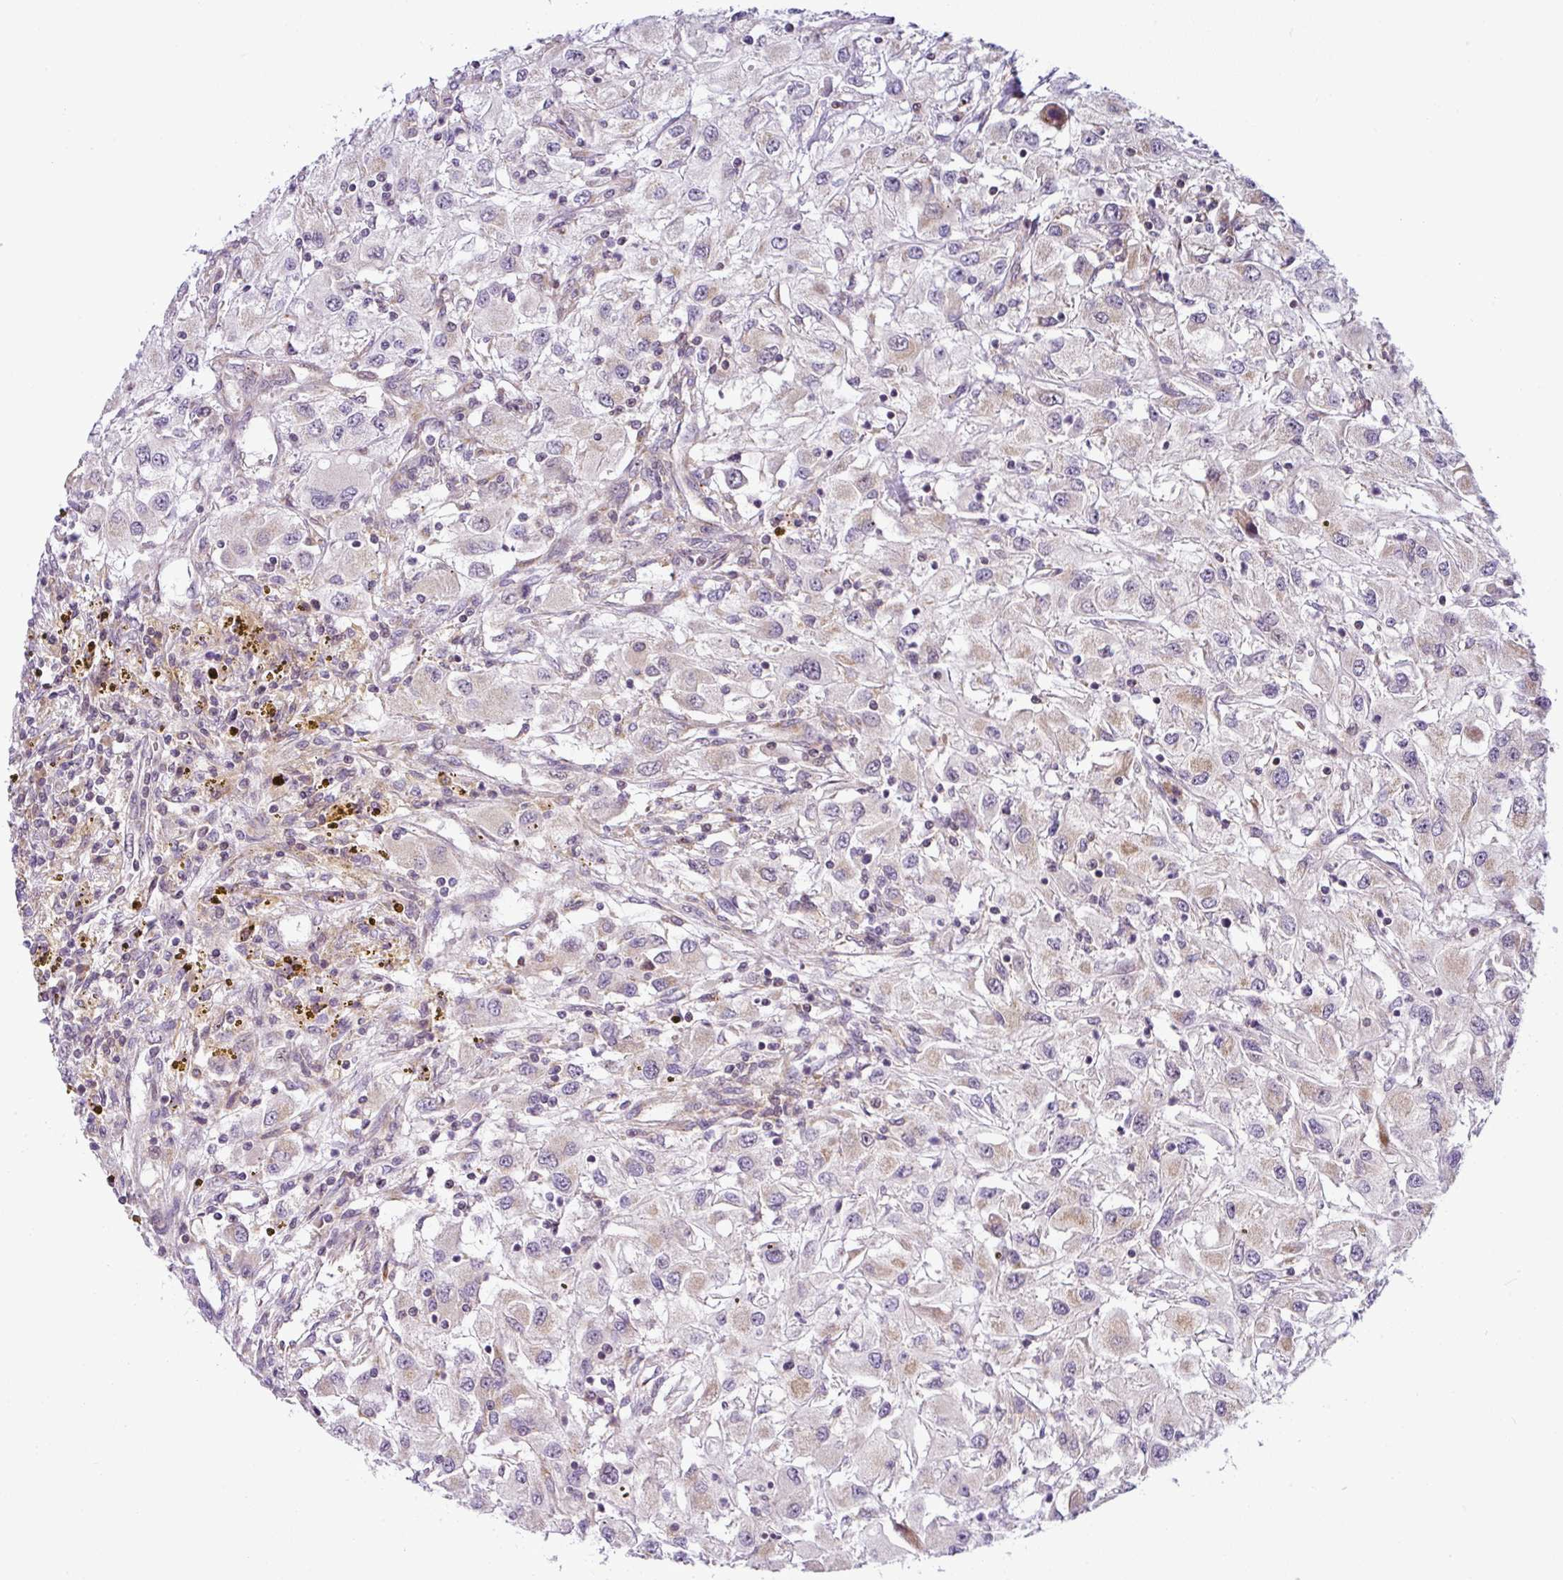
{"staining": {"intensity": "weak", "quantity": "25%-75%", "location": "cytoplasmic/membranous"}, "tissue": "renal cancer", "cell_type": "Tumor cells", "image_type": "cancer", "snomed": [{"axis": "morphology", "description": "Adenocarcinoma, NOS"}, {"axis": "topography", "description": "Kidney"}], "caption": "Immunohistochemistry photomicrograph of neoplastic tissue: human renal cancer (adenocarcinoma) stained using IHC exhibits low levels of weak protein expression localized specifically in the cytoplasmic/membranous of tumor cells, appearing as a cytoplasmic/membranous brown color.", "gene": "NDUFB2", "patient": {"sex": "female", "age": 67}}